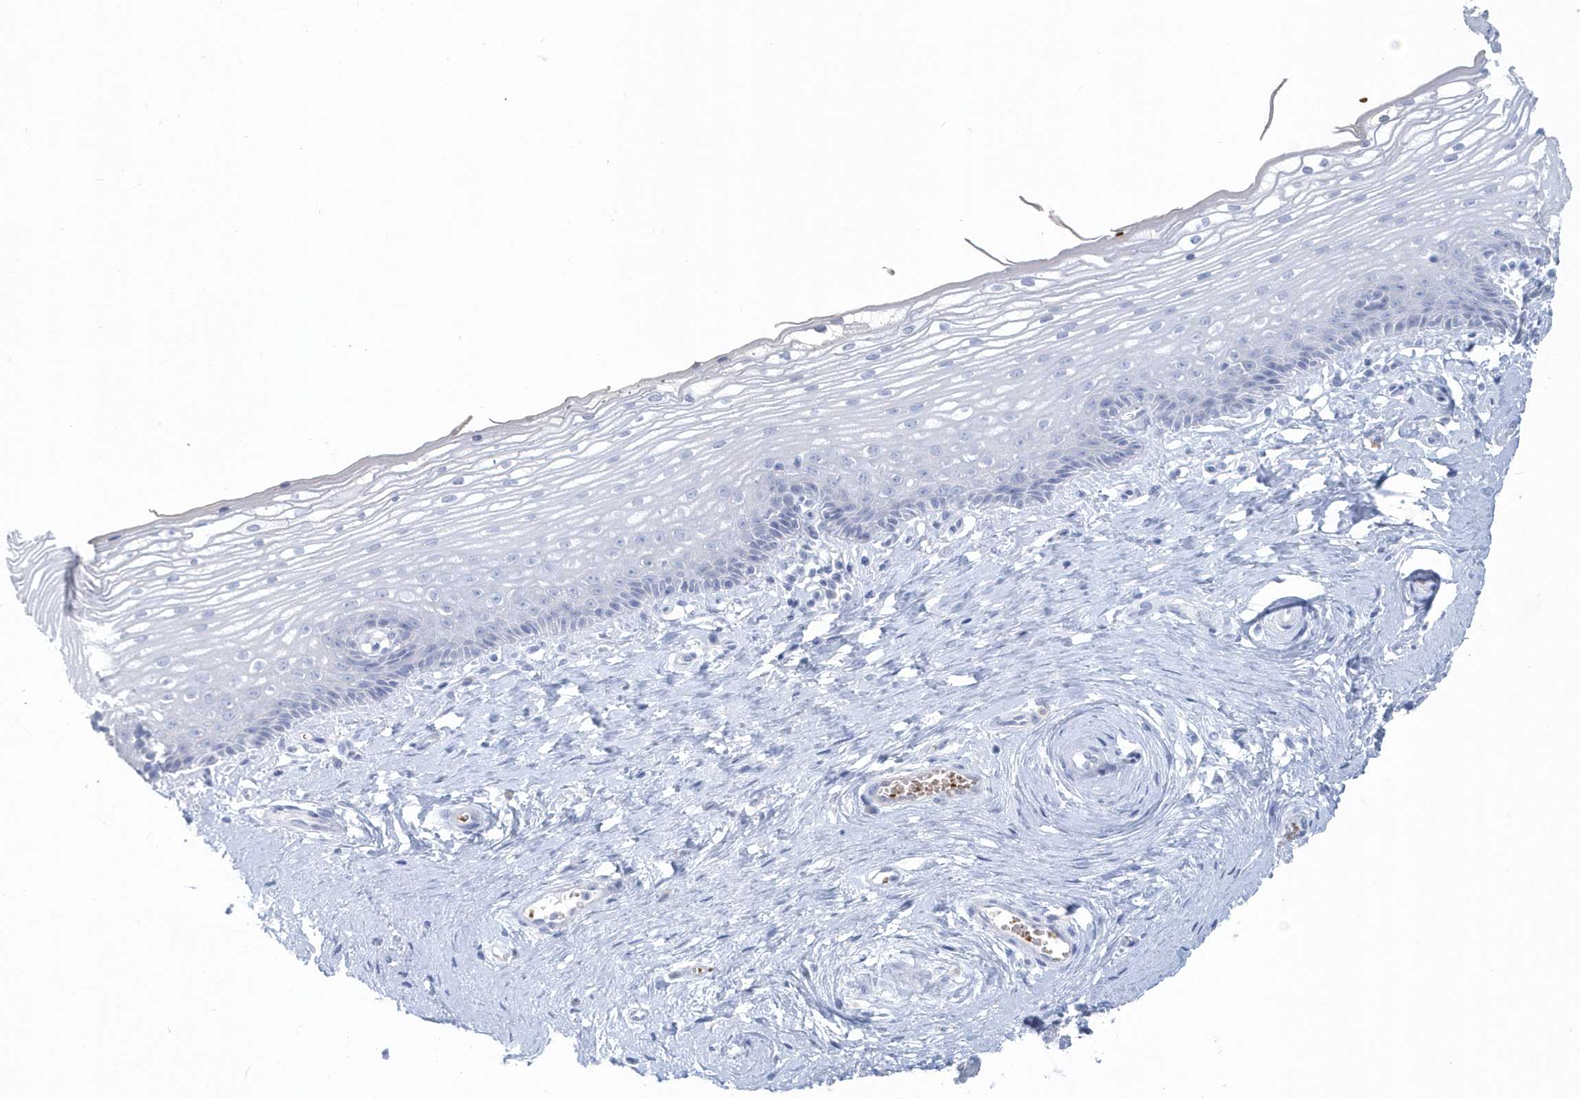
{"staining": {"intensity": "negative", "quantity": "none", "location": "none"}, "tissue": "vagina", "cell_type": "Squamous epithelial cells", "image_type": "normal", "snomed": [{"axis": "morphology", "description": "Normal tissue, NOS"}, {"axis": "topography", "description": "Vagina"}], "caption": "Image shows no significant protein expression in squamous epithelial cells of normal vagina.", "gene": "HBA2", "patient": {"sex": "female", "age": 46}}